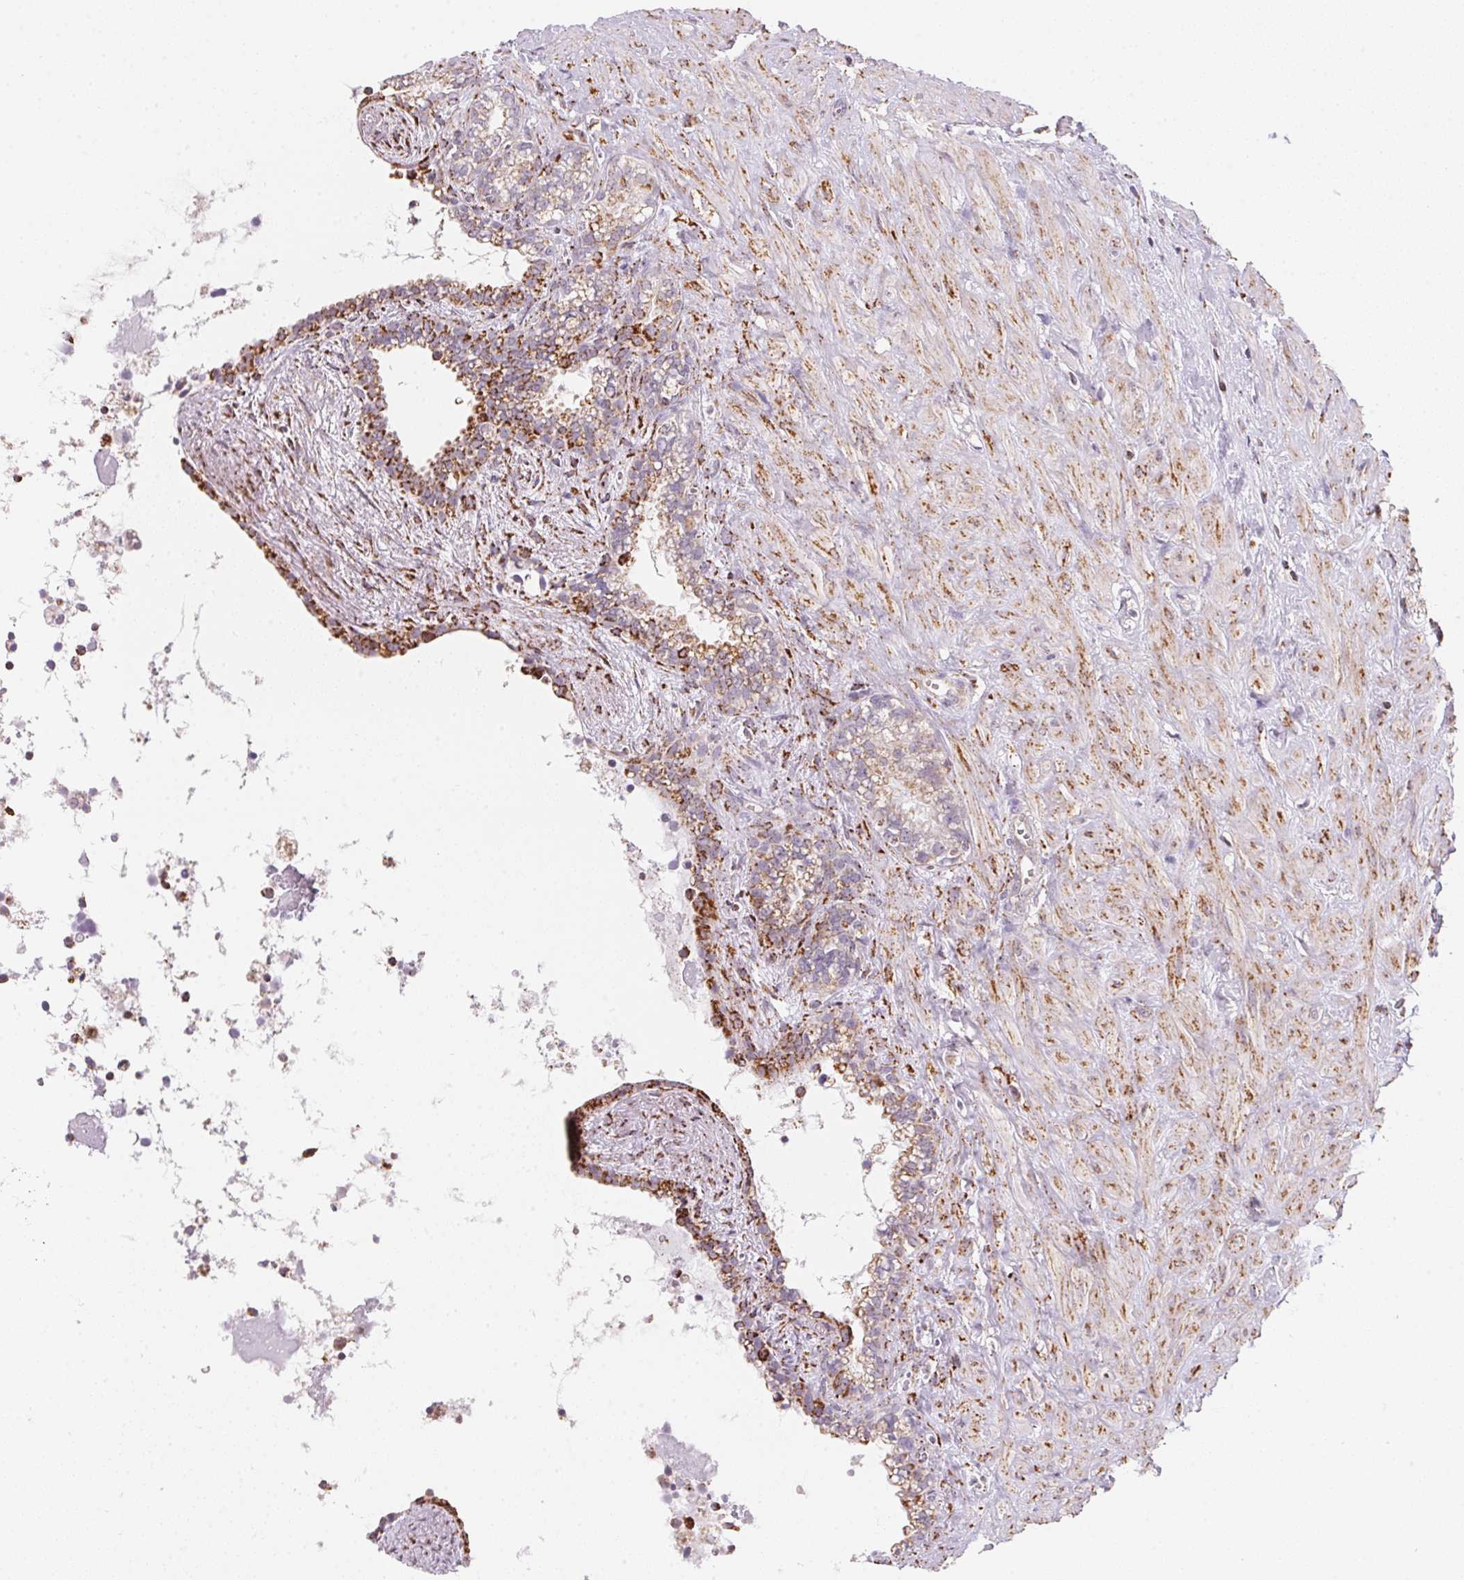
{"staining": {"intensity": "moderate", "quantity": "<25%", "location": "cytoplasmic/membranous"}, "tissue": "seminal vesicle", "cell_type": "Glandular cells", "image_type": "normal", "snomed": [{"axis": "morphology", "description": "Normal tissue, NOS"}, {"axis": "topography", "description": "Seminal veicle"}], "caption": "IHC of unremarkable human seminal vesicle exhibits low levels of moderate cytoplasmic/membranous expression in about <25% of glandular cells.", "gene": "GIPC2", "patient": {"sex": "male", "age": 76}}